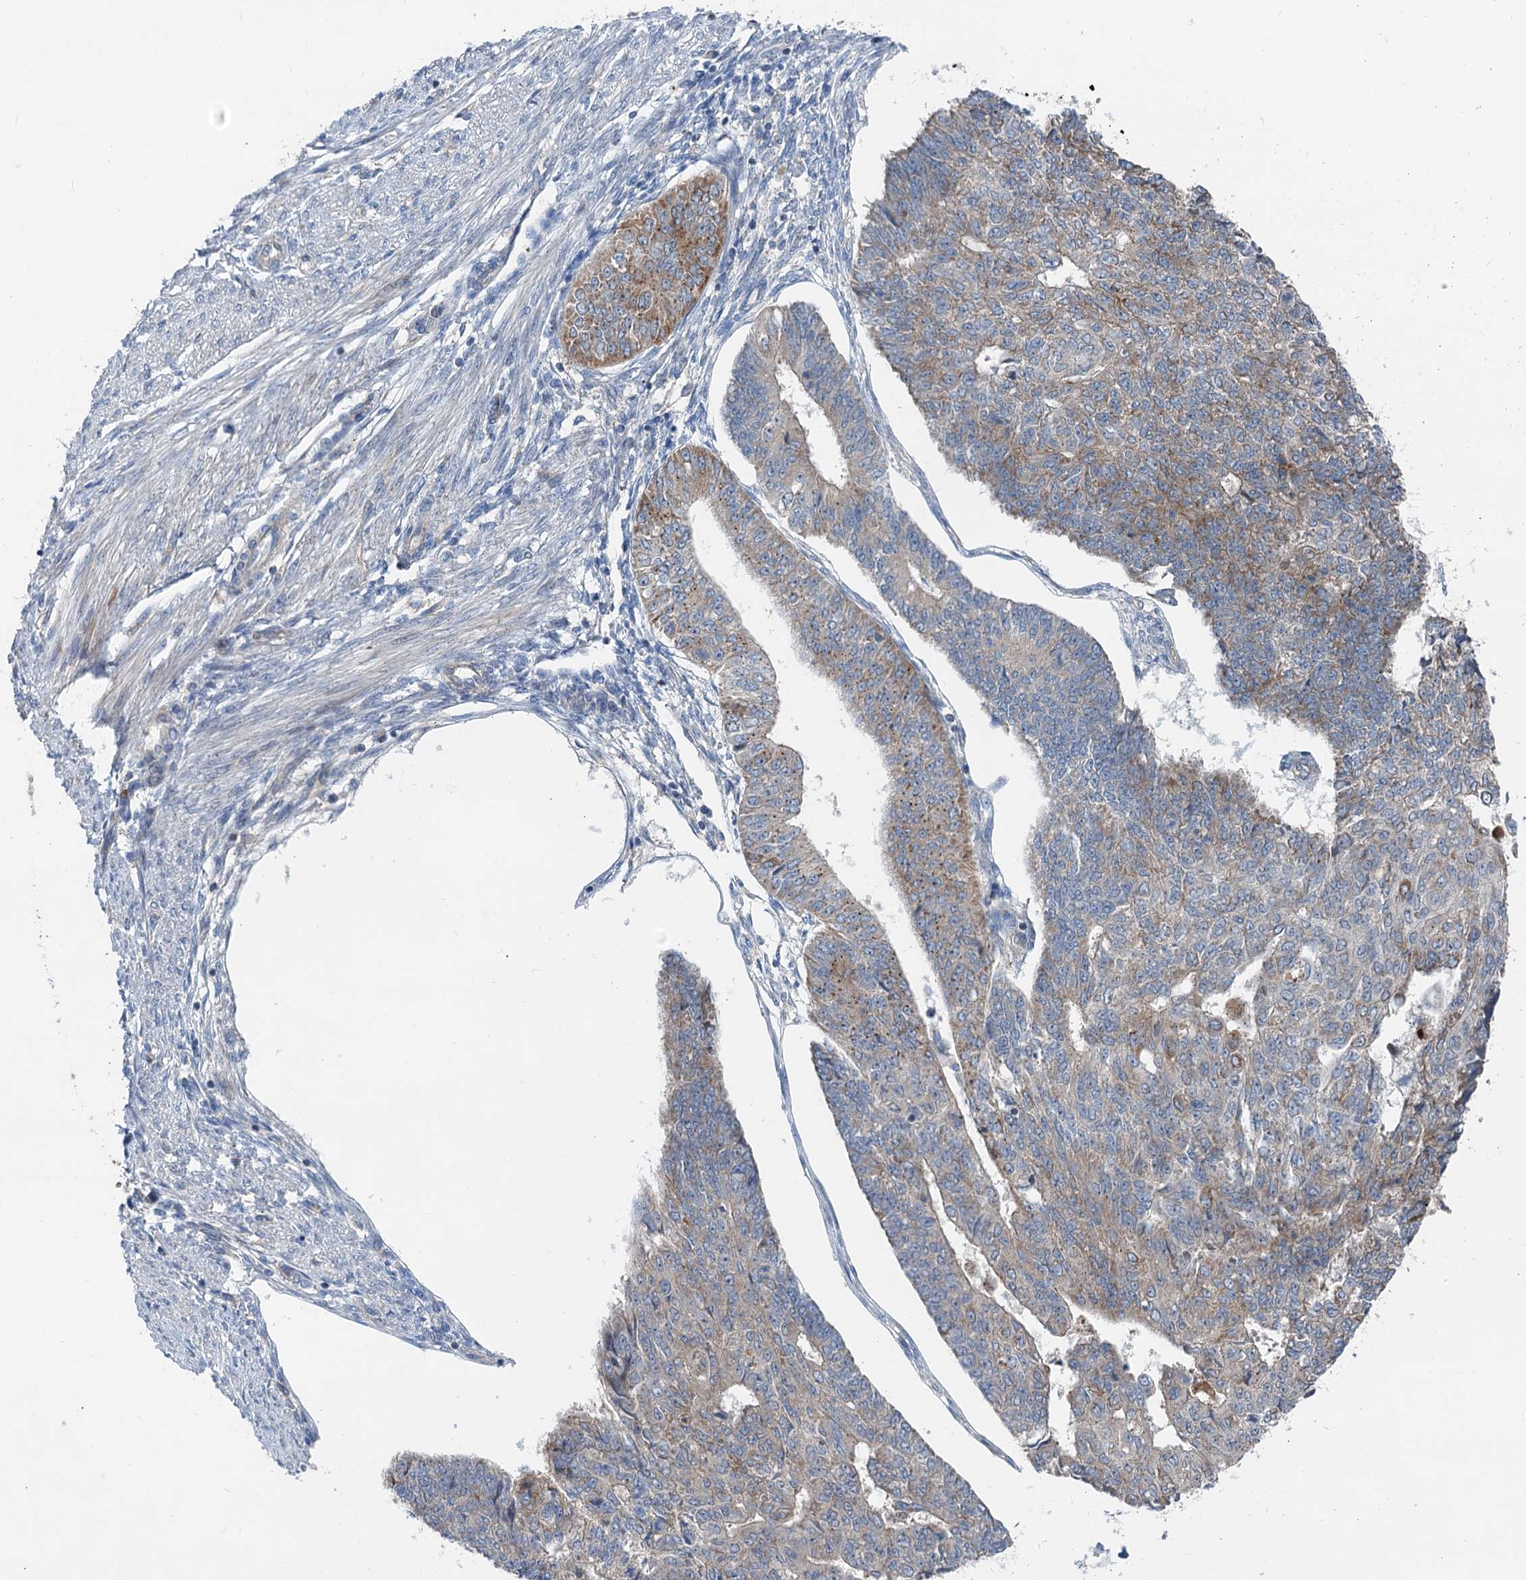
{"staining": {"intensity": "moderate", "quantity": "<25%", "location": "cytoplasmic/membranous"}, "tissue": "endometrial cancer", "cell_type": "Tumor cells", "image_type": "cancer", "snomed": [{"axis": "morphology", "description": "Adenocarcinoma, NOS"}, {"axis": "topography", "description": "Endometrium"}], "caption": "A micrograph of adenocarcinoma (endometrial) stained for a protein exhibits moderate cytoplasmic/membranous brown staining in tumor cells.", "gene": "ANKRD26", "patient": {"sex": "female", "age": 32}}